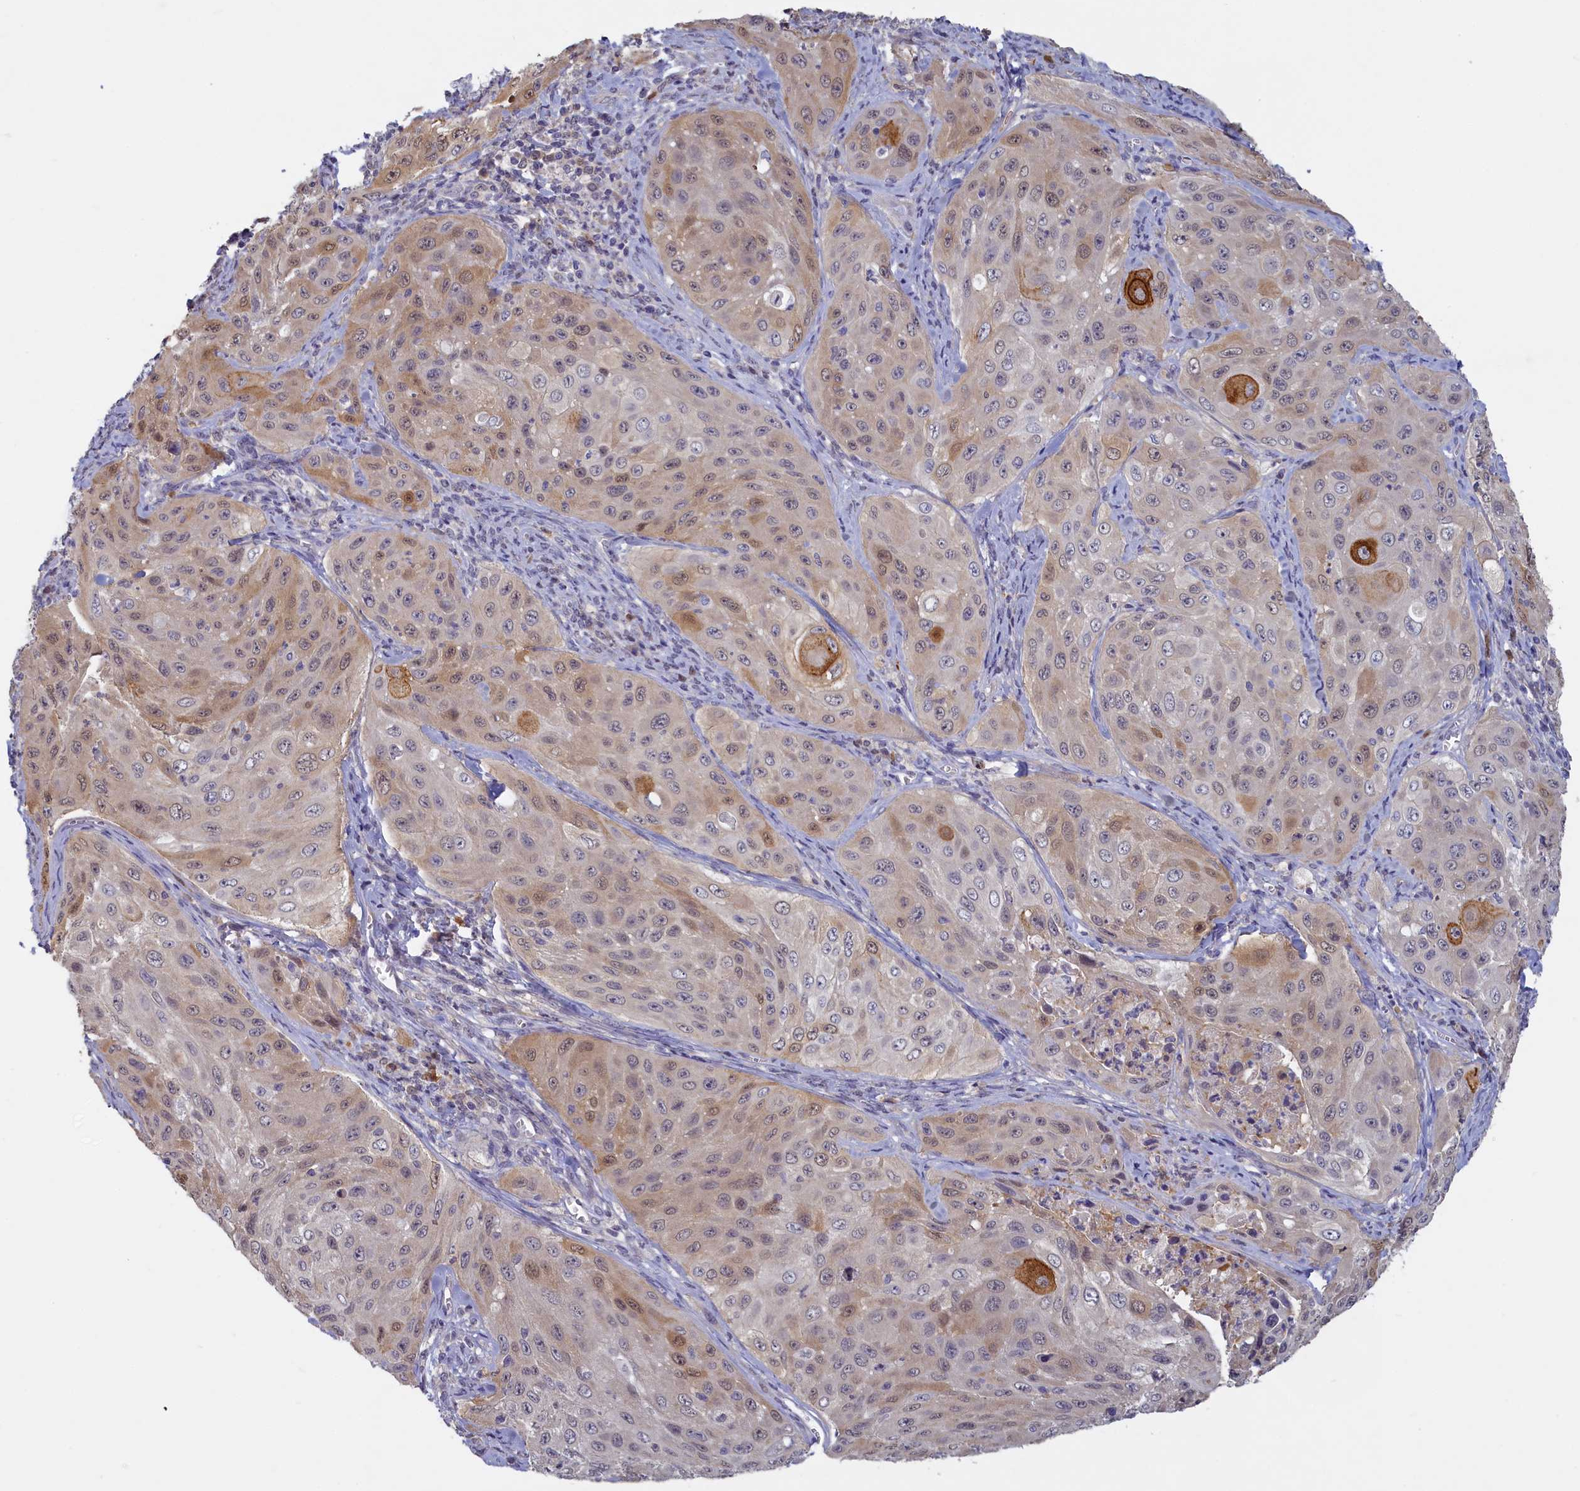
{"staining": {"intensity": "moderate", "quantity": "25%-75%", "location": "cytoplasmic/membranous,nuclear"}, "tissue": "cervical cancer", "cell_type": "Tumor cells", "image_type": "cancer", "snomed": [{"axis": "morphology", "description": "Squamous cell carcinoma, NOS"}, {"axis": "topography", "description": "Cervix"}], "caption": "A high-resolution photomicrograph shows immunohistochemistry staining of cervical squamous cell carcinoma, which shows moderate cytoplasmic/membranous and nuclear expression in about 25%-75% of tumor cells. (DAB (3,3'-diaminobenzidine) IHC with brightfield microscopy, high magnification).", "gene": "UCHL3", "patient": {"sex": "female", "age": 42}}